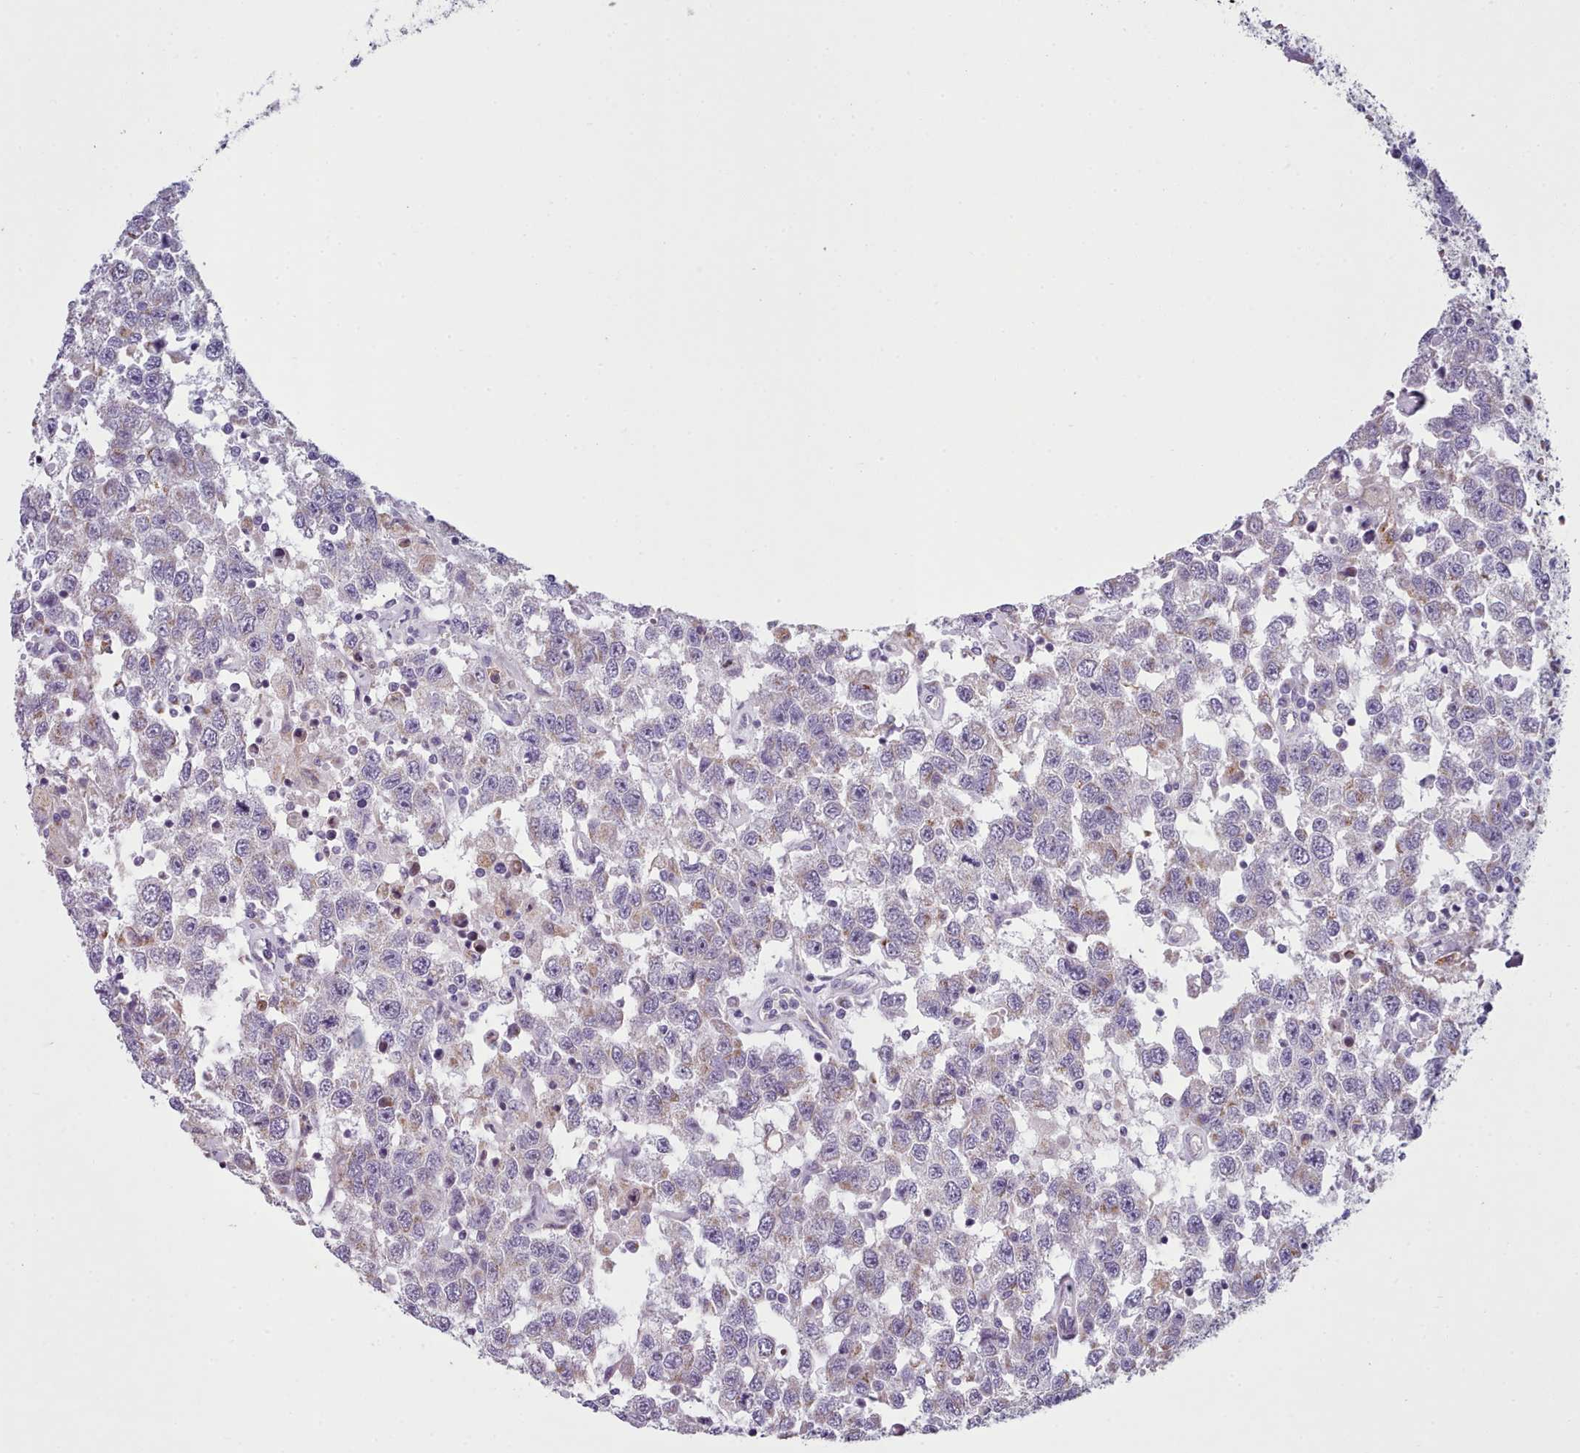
{"staining": {"intensity": "negative", "quantity": "none", "location": "none"}, "tissue": "testis cancer", "cell_type": "Tumor cells", "image_type": "cancer", "snomed": [{"axis": "morphology", "description": "Seminoma, NOS"}, {"axis": "topography", "description": "Testis"}], "caption": "Immunohistochemistry of human testis cancer exhibits no expression in tumor cells. The staining is performed using DAB (3,3'-diaminobenzidine) brown chromogen with nuclei counter-stained in using hematoxylin.", "gene": "SLC52A3", "patient": {"sex": "male", "age": 41}}